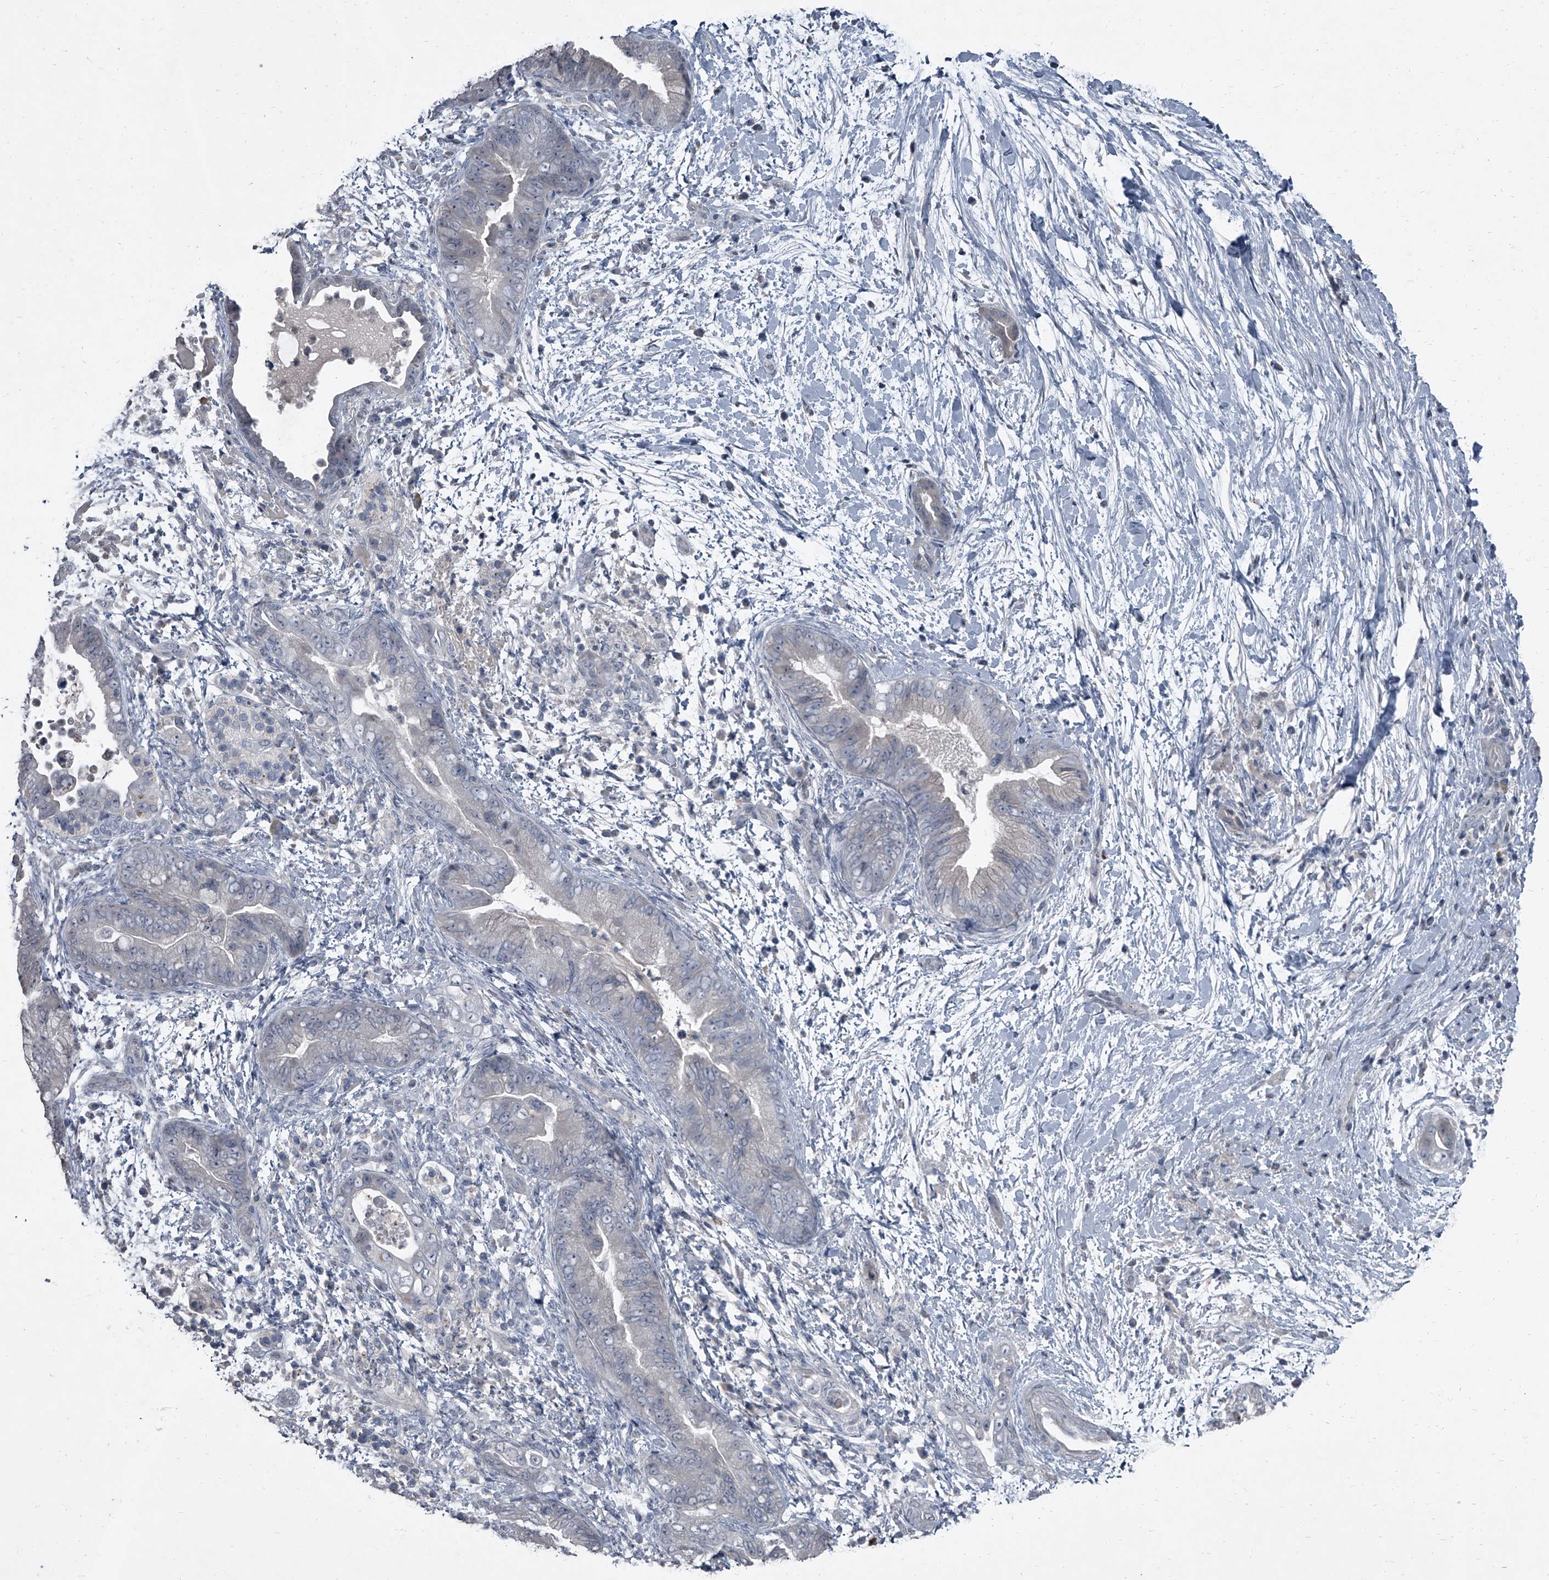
{"staining": {"intensity": "negative", "quantity": "none", "location": "none"}, "tissue": "pancreatic cancer", "cell_type": "Tumor cells", "image_type": "cancer", "snomed": [{"axis": "morphology", "description": "Adenocarcinoma, NOS"}, {"axis": "topography", "description": "Pancreas"}], "caption": "High power microscopy photomicrograph of an immunohistochemistry (IHC) image of adenocarcinoma (pancreatic), revealing no significant positivity in tumor cells.", "gene": "HEPHL1", "patient": {"sex": "male", "age": 75}}